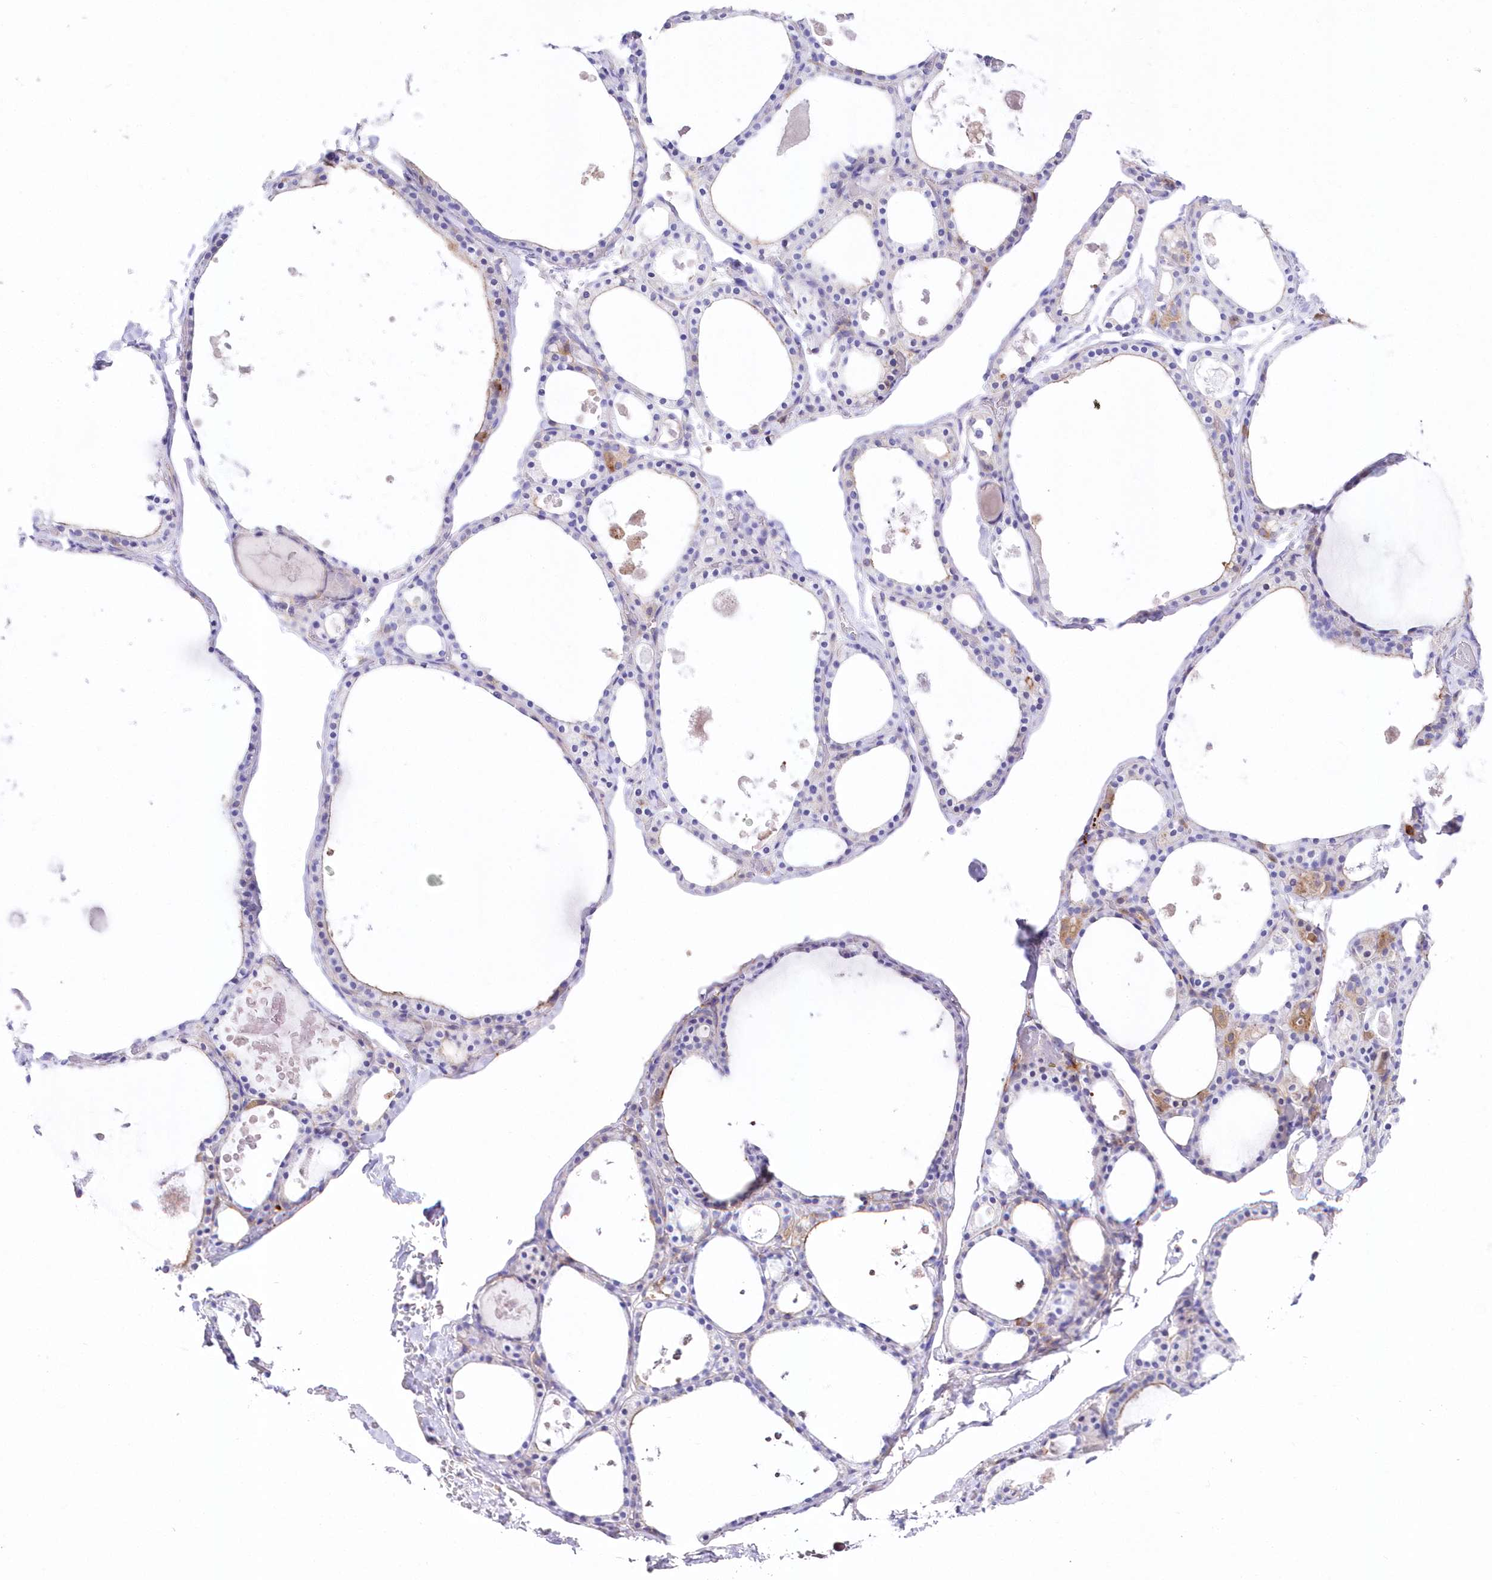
{"staining": {"intensity": "negative", "quantity": "none", "location": "none"}, "tissue": "thyroid gland", "cell_type": "Glandular cells", "image_type": "normal", "snomed": [{"axis": "morphology", "description": "Normal tissue, NOS"}, {"axis": "topography", "description": "Thyroid gland"}], "caption": "This is an IHC histopathology image of normal human thyroid gland. There is no expression in glandular cells.", "gene": "DNAJC19", "patient": {"sex": "male", "age": 56}}